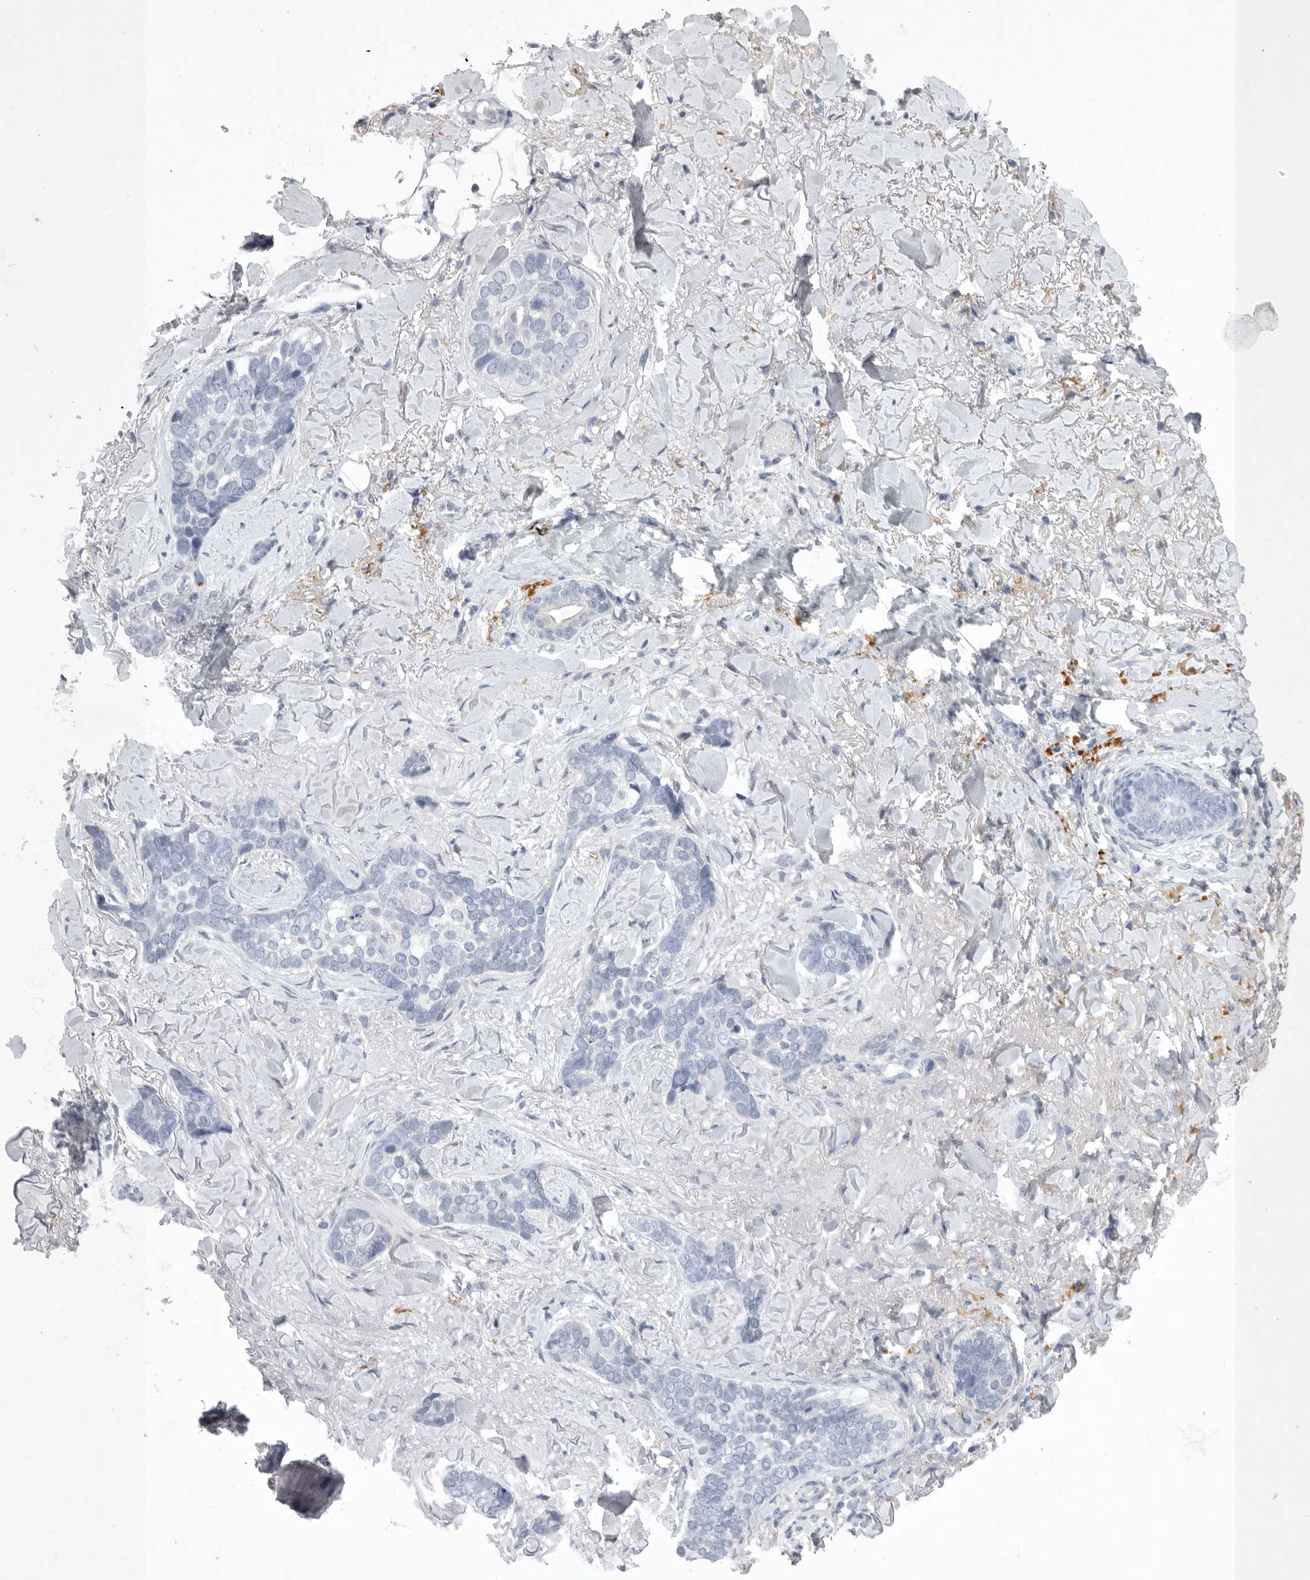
{"staining": {"intensity": "negative", "quantity": "none", "location": "none"}, "tissue": "skin cancer", "cell_type": "Tumor cells", "image_type": "cancer", "snomed": [{"axis": "morphology", "description": "Basal cell carcinoma"}, {"axis": "topography", "description": "Skin"}], "caption": "High magnification brightfield microscopy of basal cell carcinoma (skin) stained with DAB (3,3'-diaminobenzidine) (brown) and counterstained with hematoxylin (blue): tumor cells show no significant staining.", "gene": "SIGLEC10", "patient": {"sex": "female", "age": 82}}